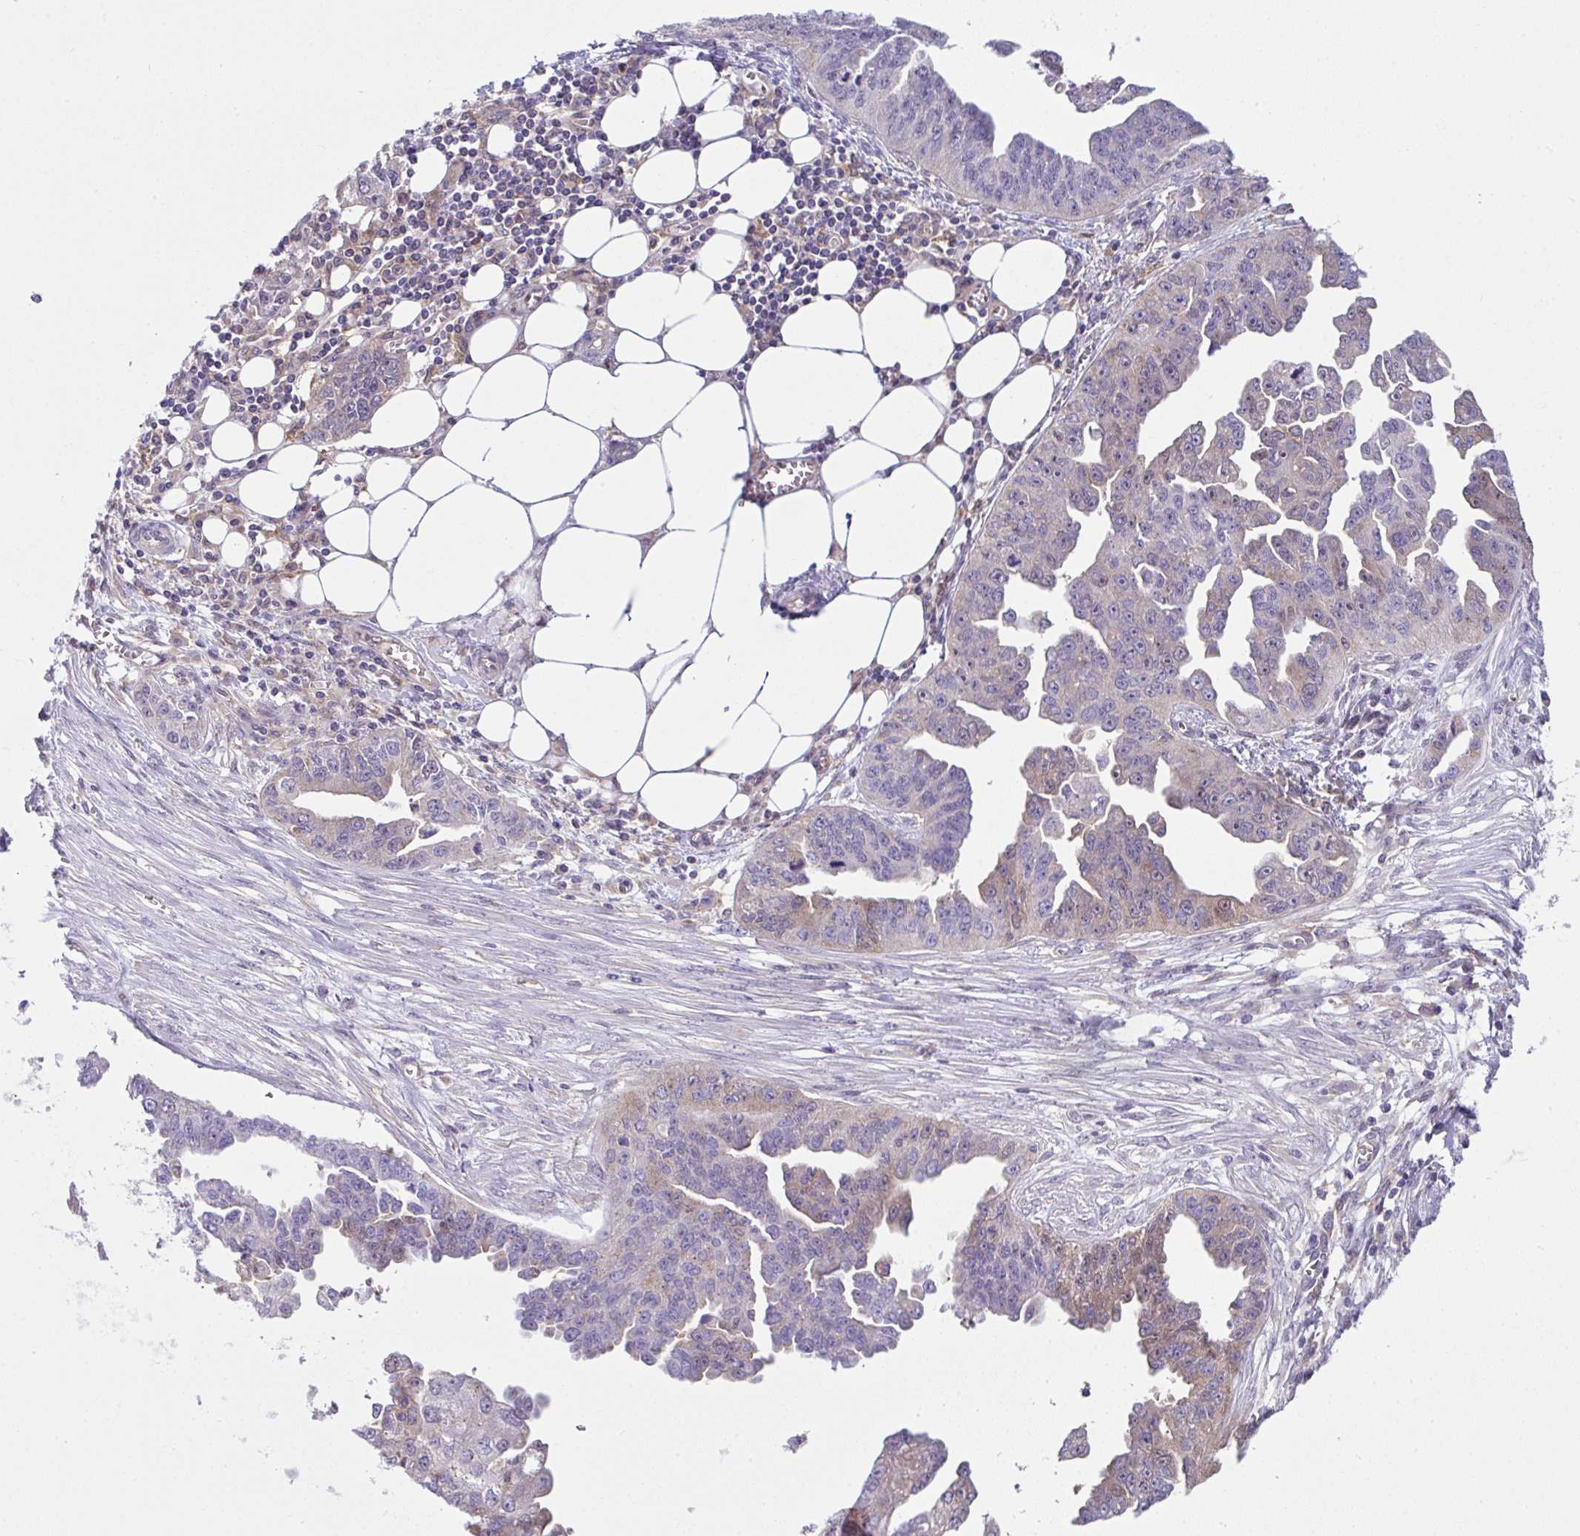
{"staining": {"intensity": "weak", "quantity": "<25%", "location": "cytoplasmic/membranous"}, "tissue": "ovarian cancer", "cell_type": "Tumor cells", "image_type": "cancer", "snomed": [{"axis": "morphology", "description": "Cystadenocarcinoma, serous, NOS"}, {"axis": "topography", "description": "Ovary"}], "caption": "Tumor cells are negative for brown protein staining in ovarian cancer (serous cystadenocarcinoma).", "gene": "ALDH16A1", "patient": {"sex": "female", "age": 75}}